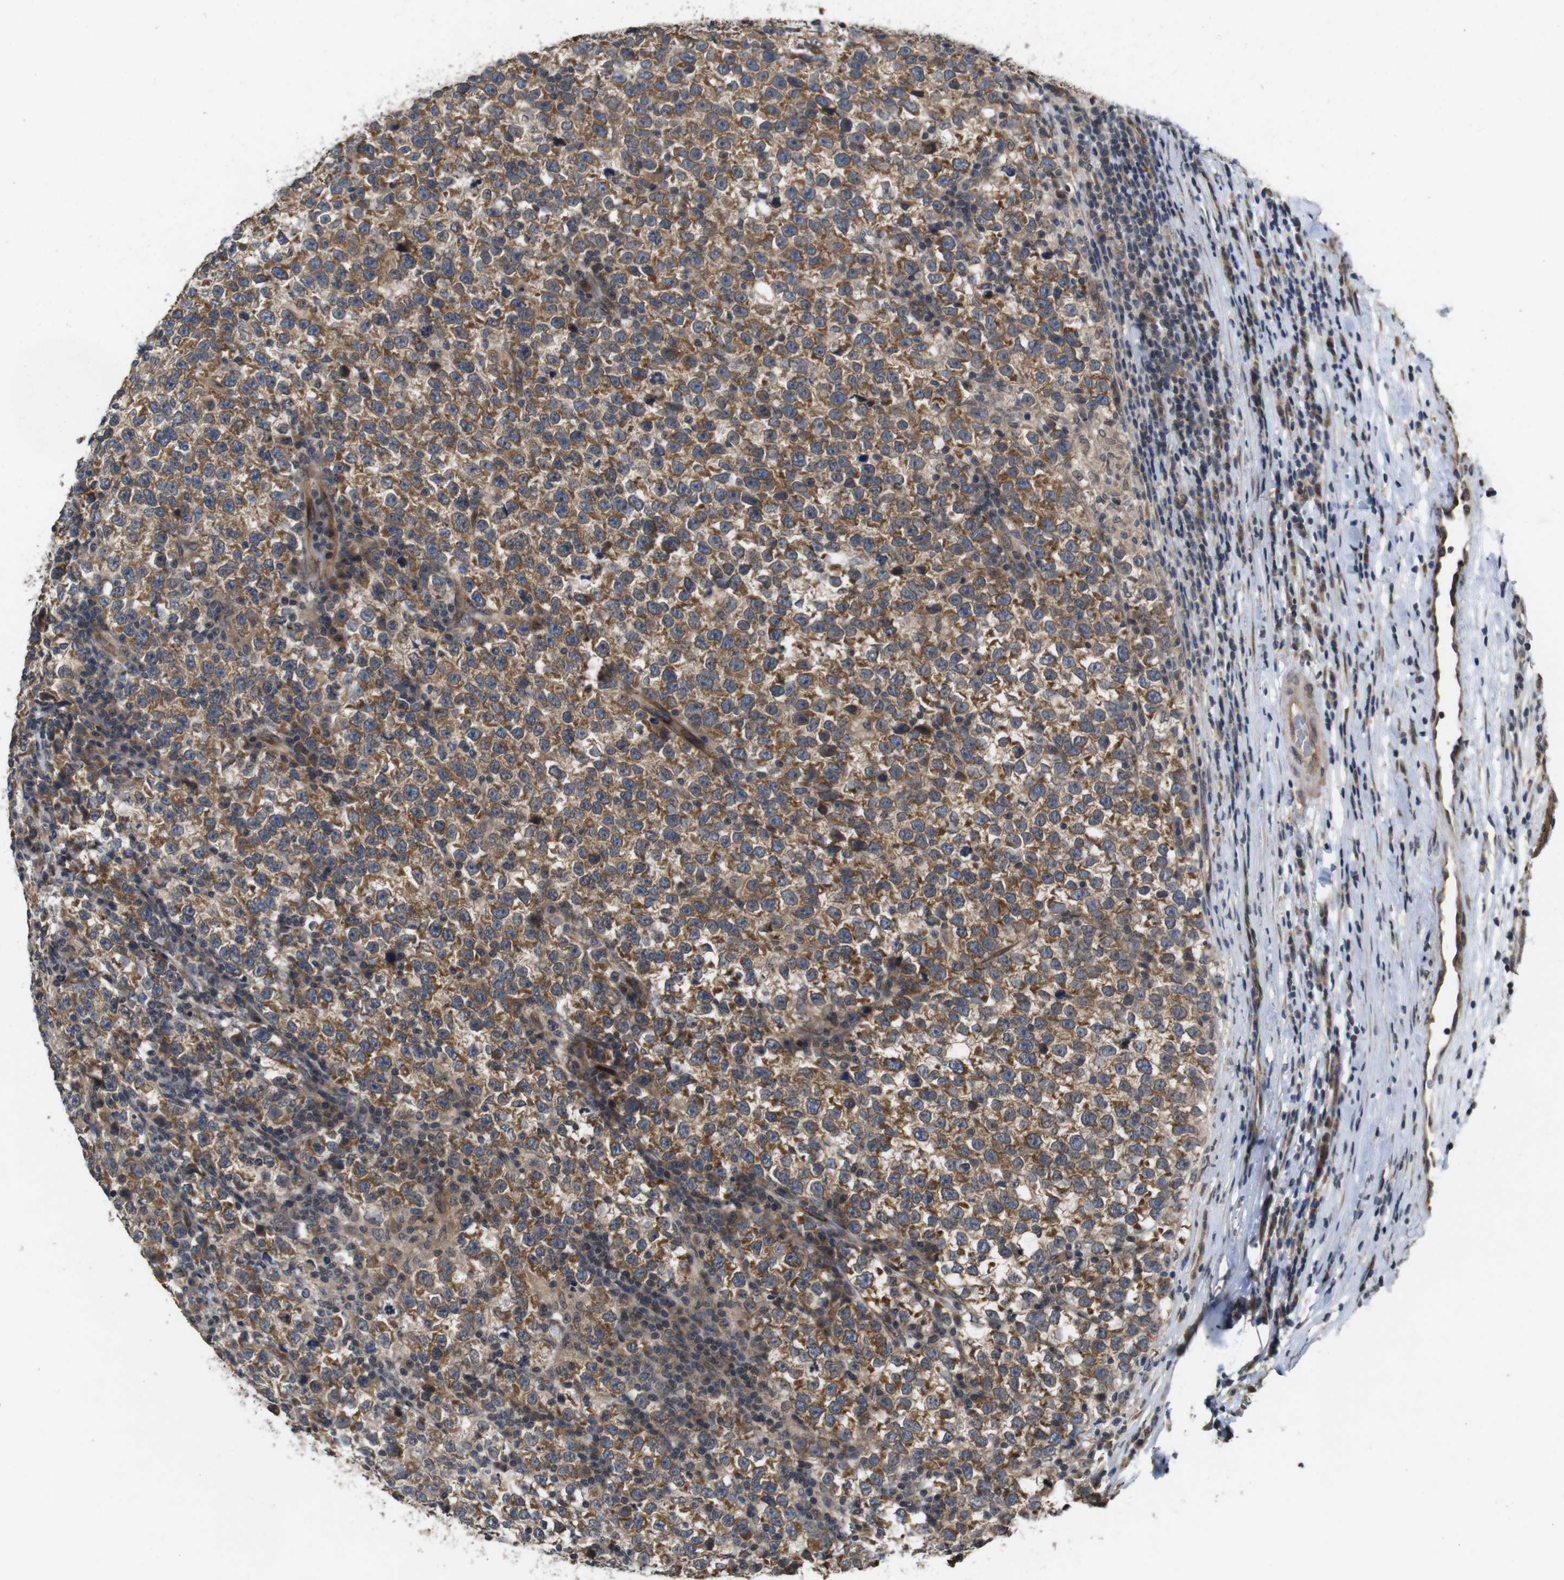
{"staining": {"intensity": "moderate", "quantity": ">75%", "location": "cytoplasmic/membranous"}, "tissue": "testis cancer", "cell_type": "Tumor cells", "image_type": "cancer", "snomed": [{"axis": "morphology", "description": "Normal tissue, NOS"}, {"axis": "morphology", "description": "Seminoma, NOS"}, {"axis": "topography", "description": "Testis"}], "caption": "This histopathology image displays immunohistochemistry (IHC) staining of human testis seminoma, with medium moderate cytoplasmic/membranous positivity in approximately >75% of tumor cells.", "gene": "EFCAB14", "patient": {"sex": "male", "age": 43}}